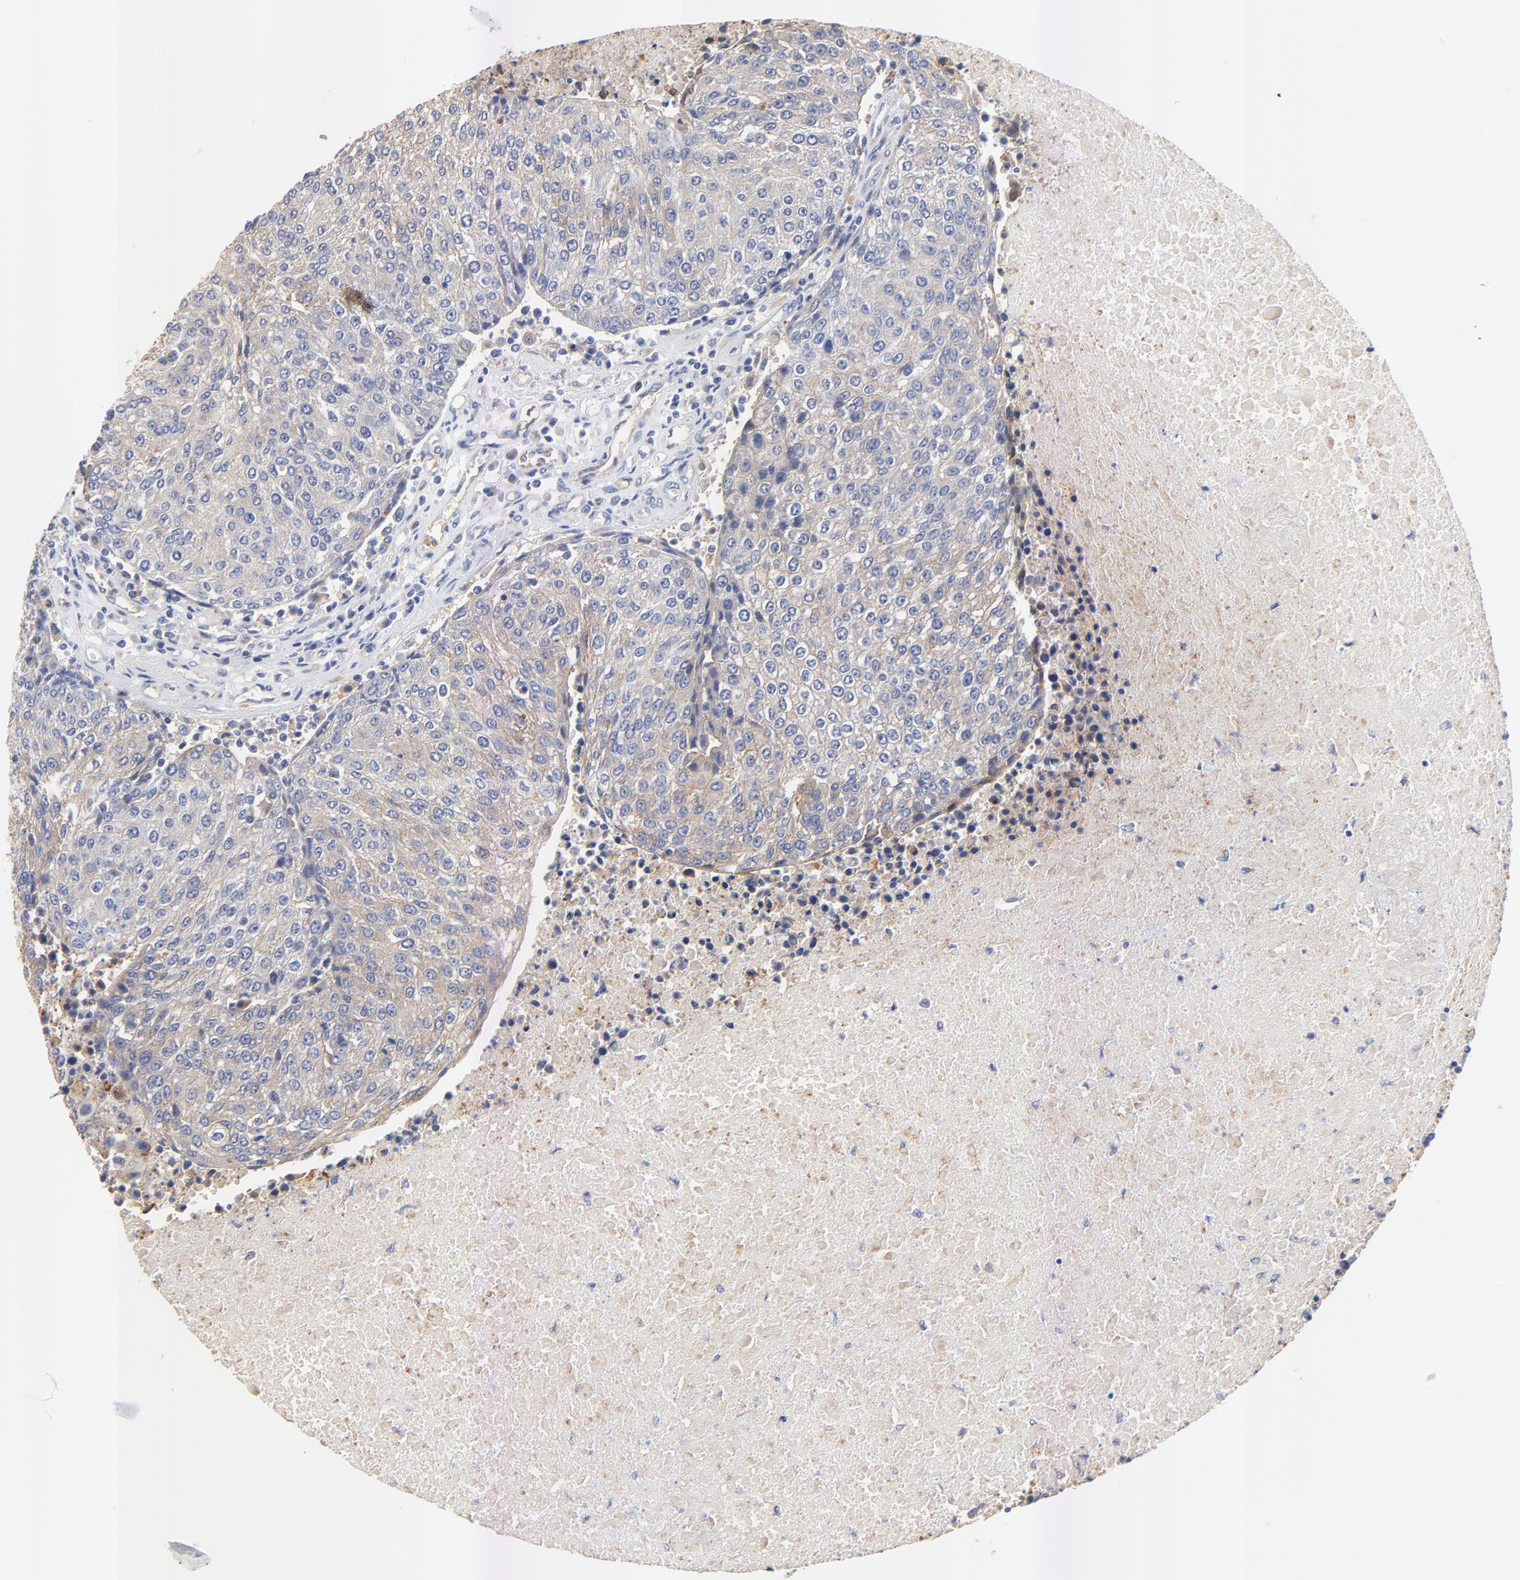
{"staining": {"intensity": "weak", "quantity": ">75%", "location": "cytoplasmic/membranous"}, "tissue": "urothelial cancer", "cell_type": "Tumor cells", "image_type": "cancer", "snomed": [{"axis": "morphology", "description": "Urothelial carcinoma, High grade"}, {"axis": "topography", "description": "Urinary bladder"}], "caption": "Tumor cells reveal weak cytoplasmic/membranous staining in approximately >75% of cells in high-grade urothelial carcinoma.", "gene": "FBXL2", "patient": {"sex": "female", "age": 85}}